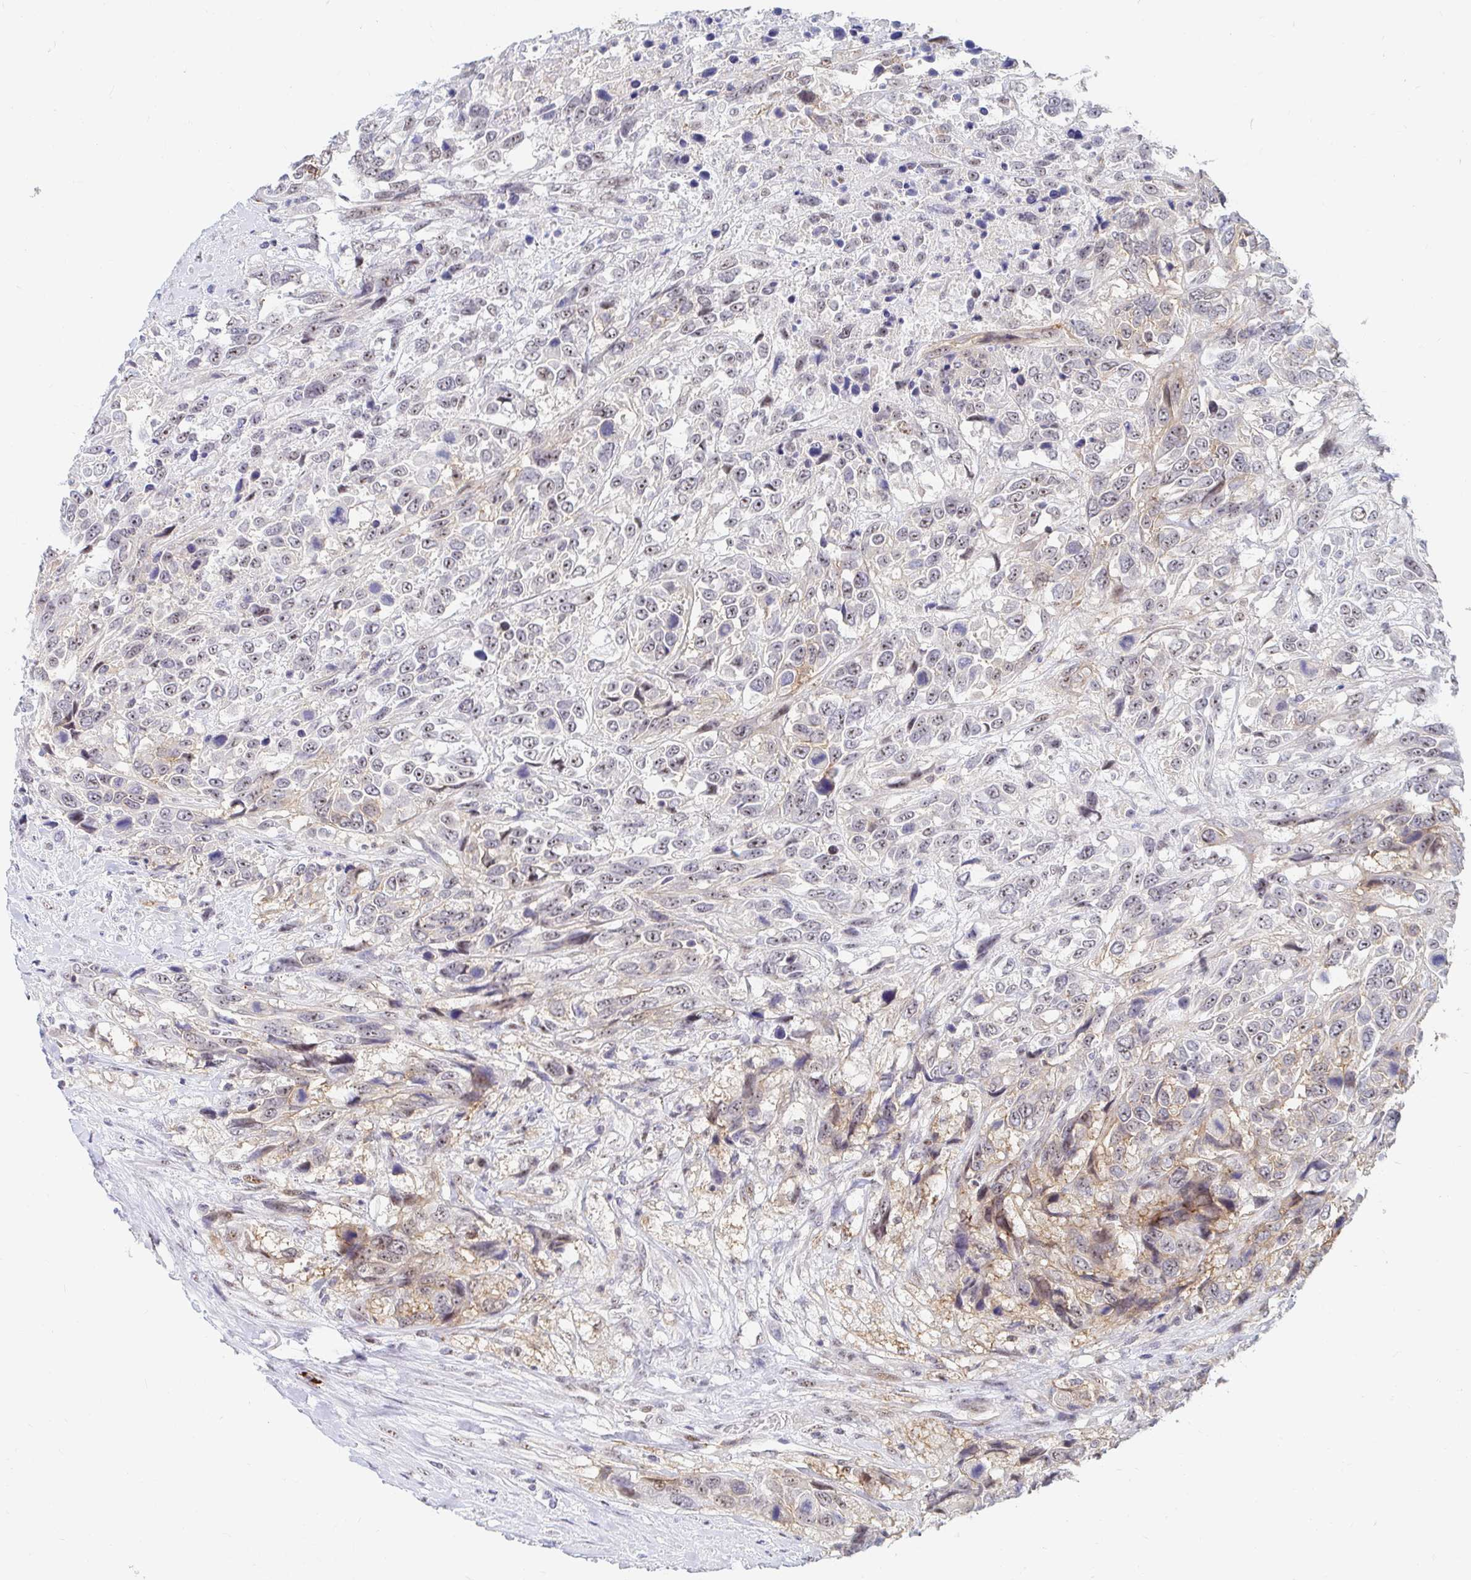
{"staining": {"intensity": "weak", "quantity": "25%-75%", "location": "cytoplasmic/membranous,nuclear"}, "tissue": "urothelial cancer", "cell_type": "Tumor cells", "image_type": "cancer", "snomed": [{"axis": "morphology", "description": "Urothelial carcinoma, High grade"}, {"axis": "topography", "description": "Urinary bladder"}], "caption": "Urothelial cancer stained for a protein reveals weak cytoplasmic/membranous and nuclear positivity in tumor cells.", "gene": "COL28A1", "patient": {"sex": "female", "age": 70}}